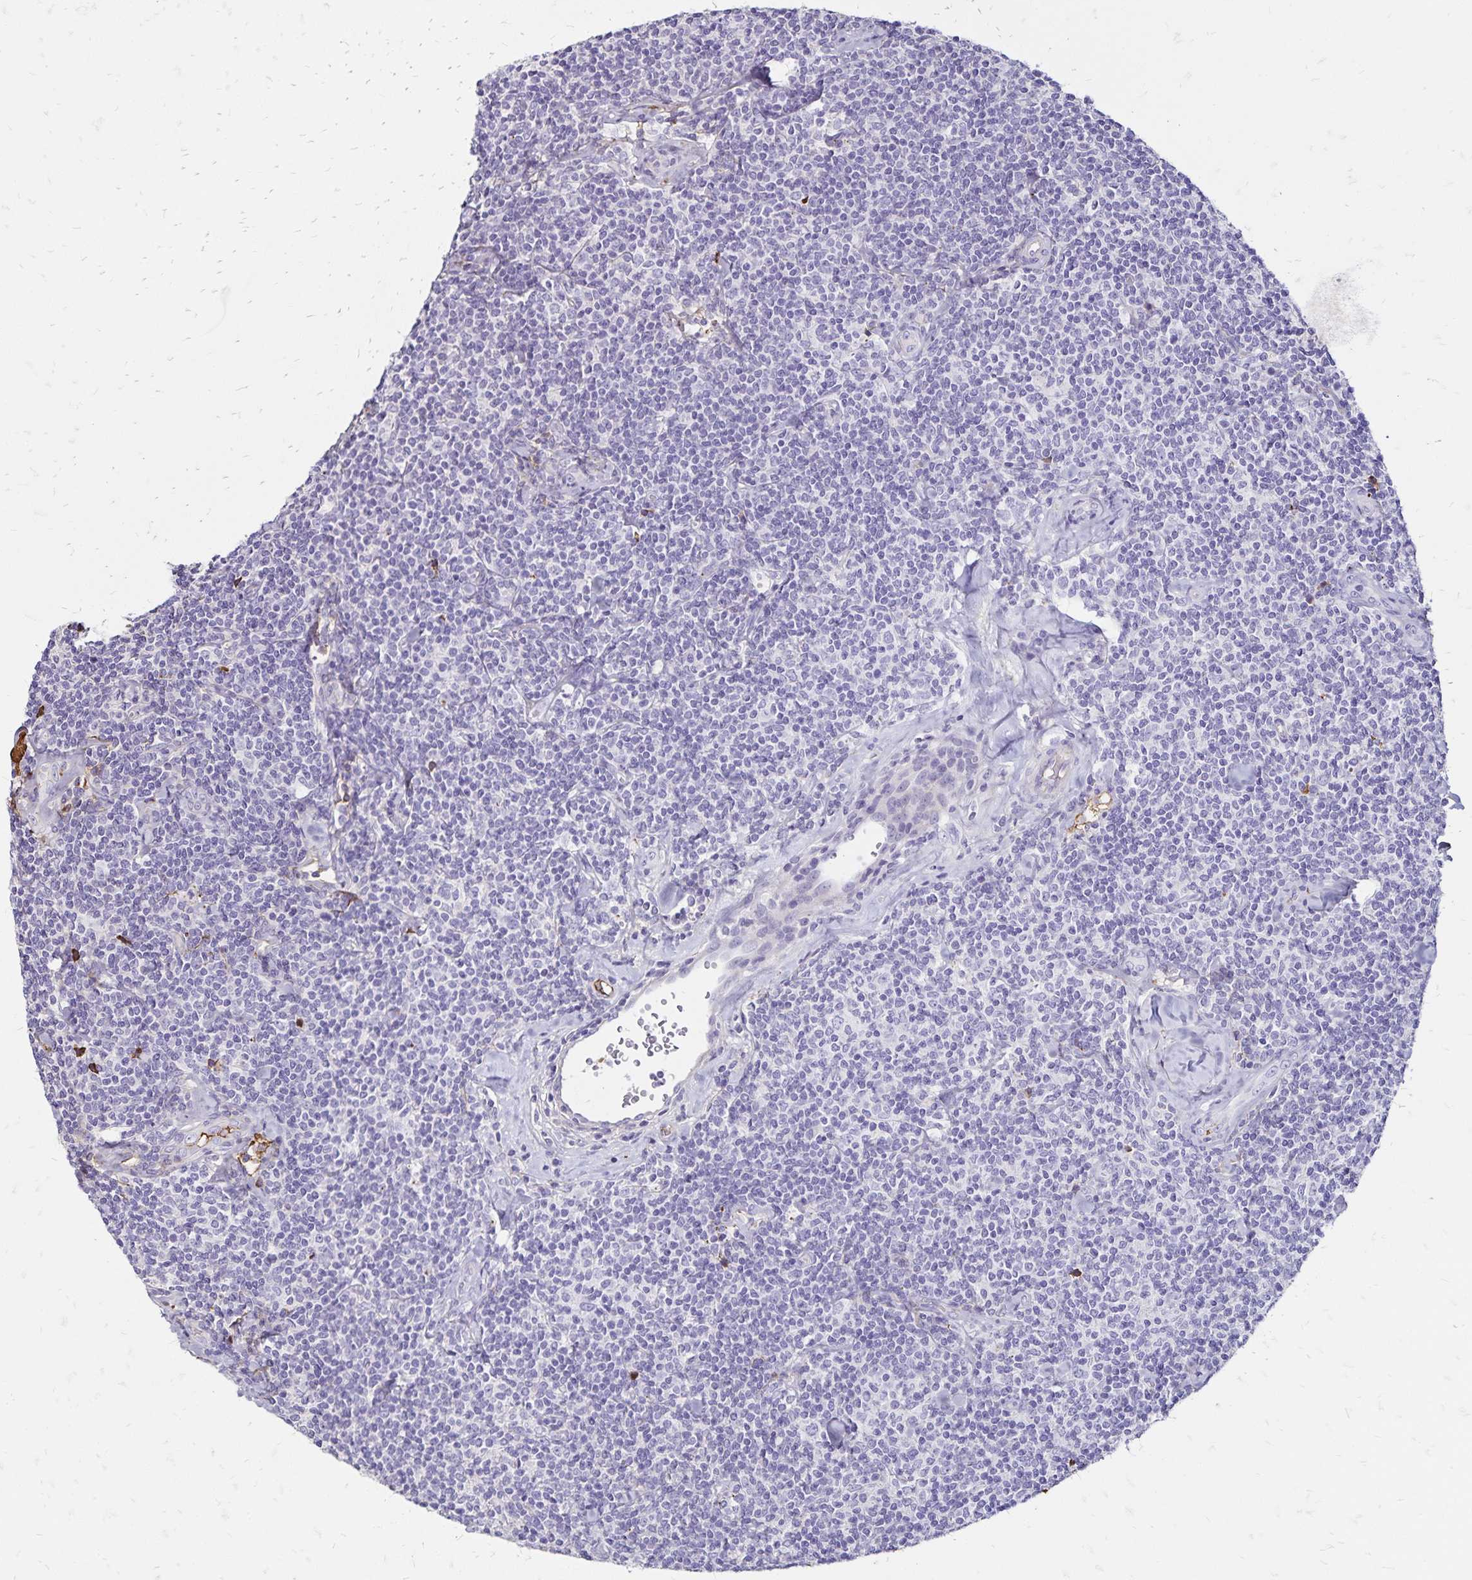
{"staining": {"intensity": "negative", "quantity": "none", "location": "none"}, "tissue": "lymphoma", "cell_type": "Tumor cells", "image_type": "cancer", "snomed": [{"axis": "morphology", "description": "Malignant lymphoma, non-Hodgkin's type, Low grade"}, {"axis": "topography", "description": "Lymph node"}], "caption": "Immunohistochemistry (IHC) image of low-grade malignant lymphoma, non-Hodgkin's type stained for a protein (brown), which demonstrates no expression in tumor cells.", "gene": "KISS1", "patient": {"sex": "female", "age": 56}}